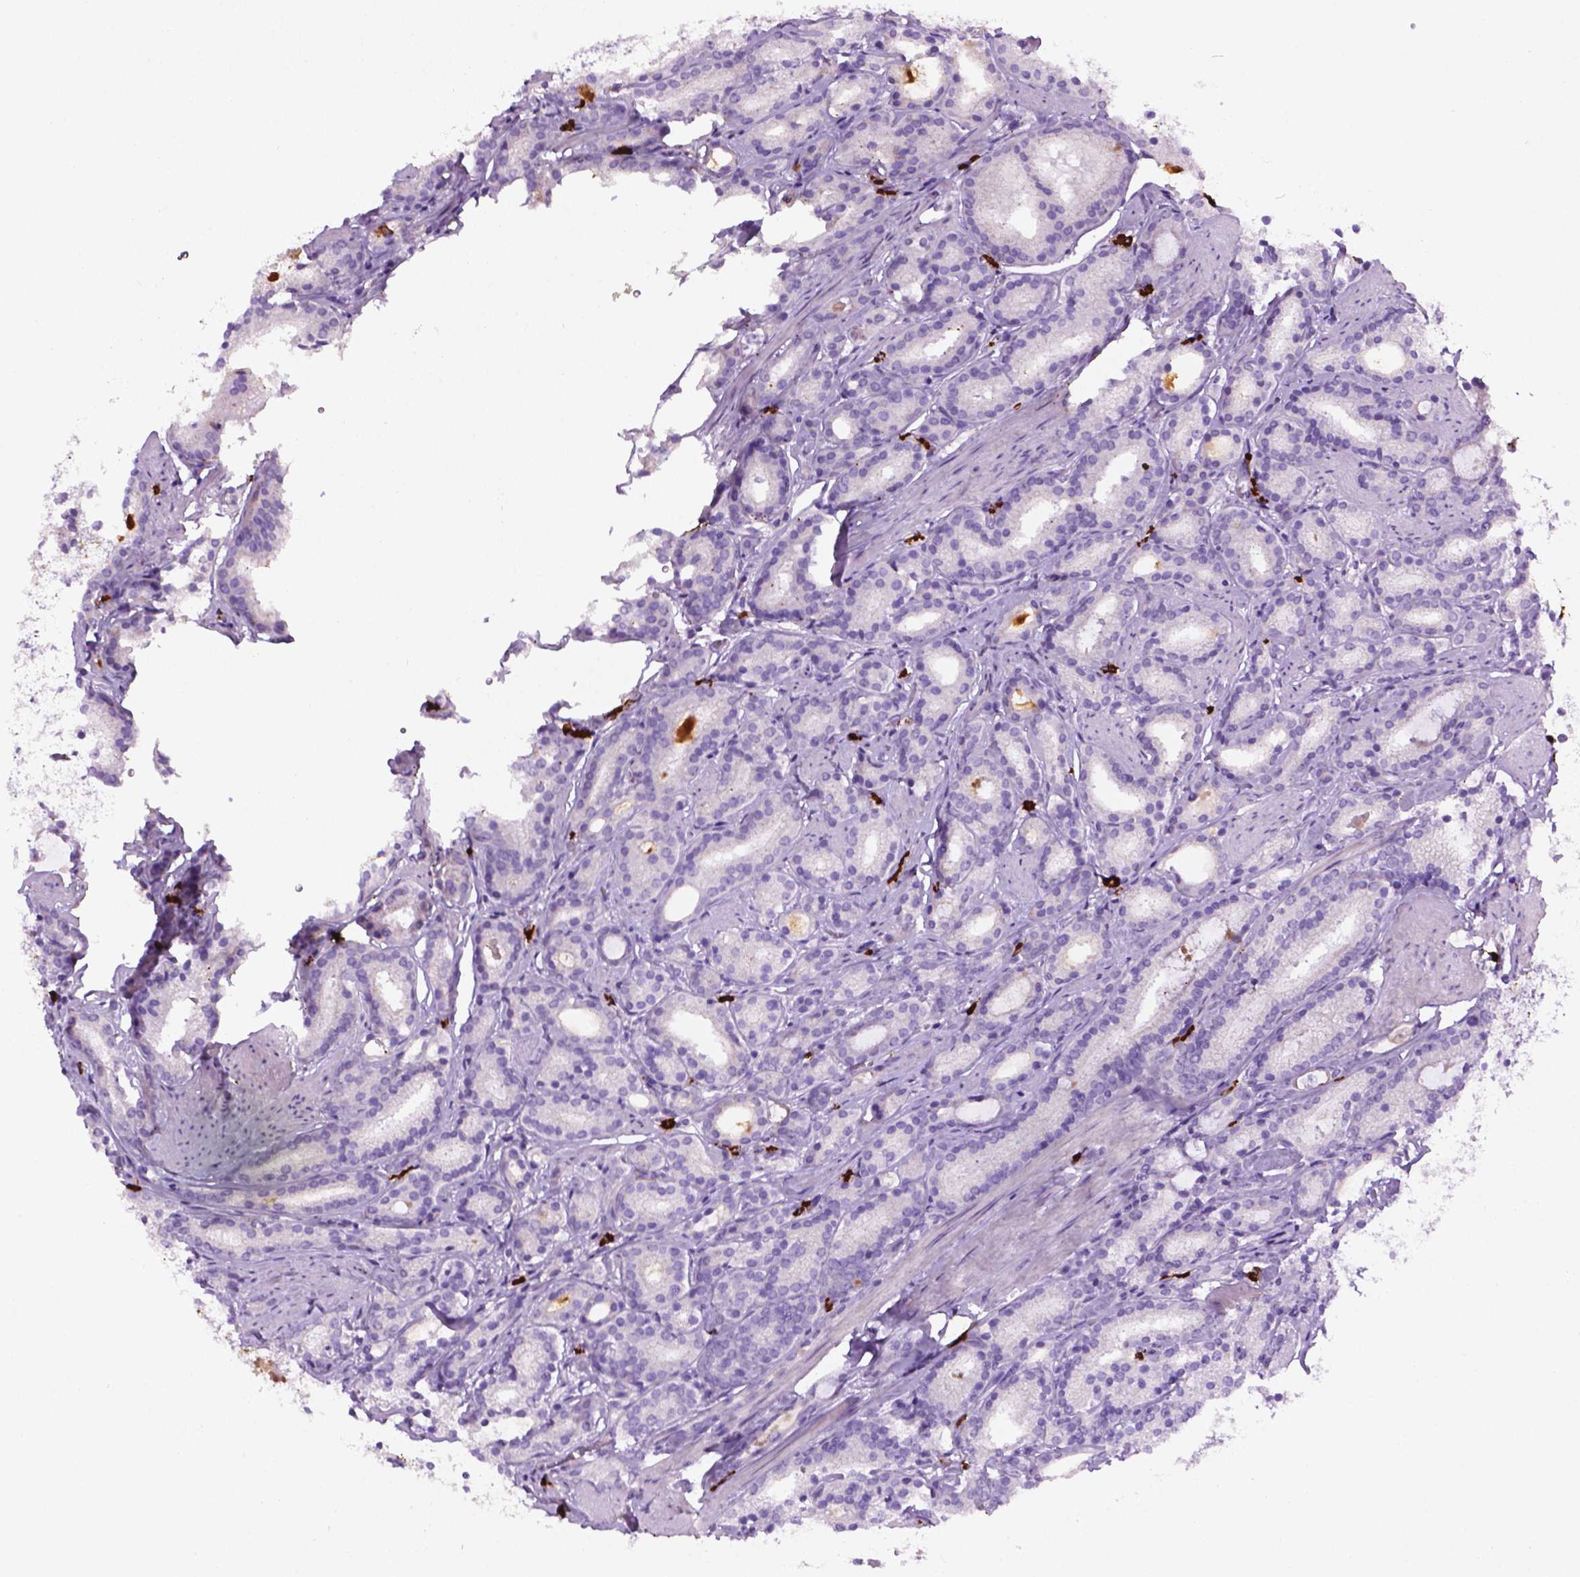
{"staining": {"intensity": "negative", "quantity": "none", "location": "none"}, "tissue": "prostate cancer", "cell_type": "Tumor cells", "image_type": "cancer", "snomed": [{"axis": "morphology", "description": "Adenocarcinoma, High grade"}, {"axis": "topography", "description": "Prostate"}], "caption": "The immunohistochemistry (IHC) histopathology image has no significant staining in tumor cells of prostate cancer tissue.", "gene": "SPECC1L", "patient": {"sex": "male", "age": 63}}